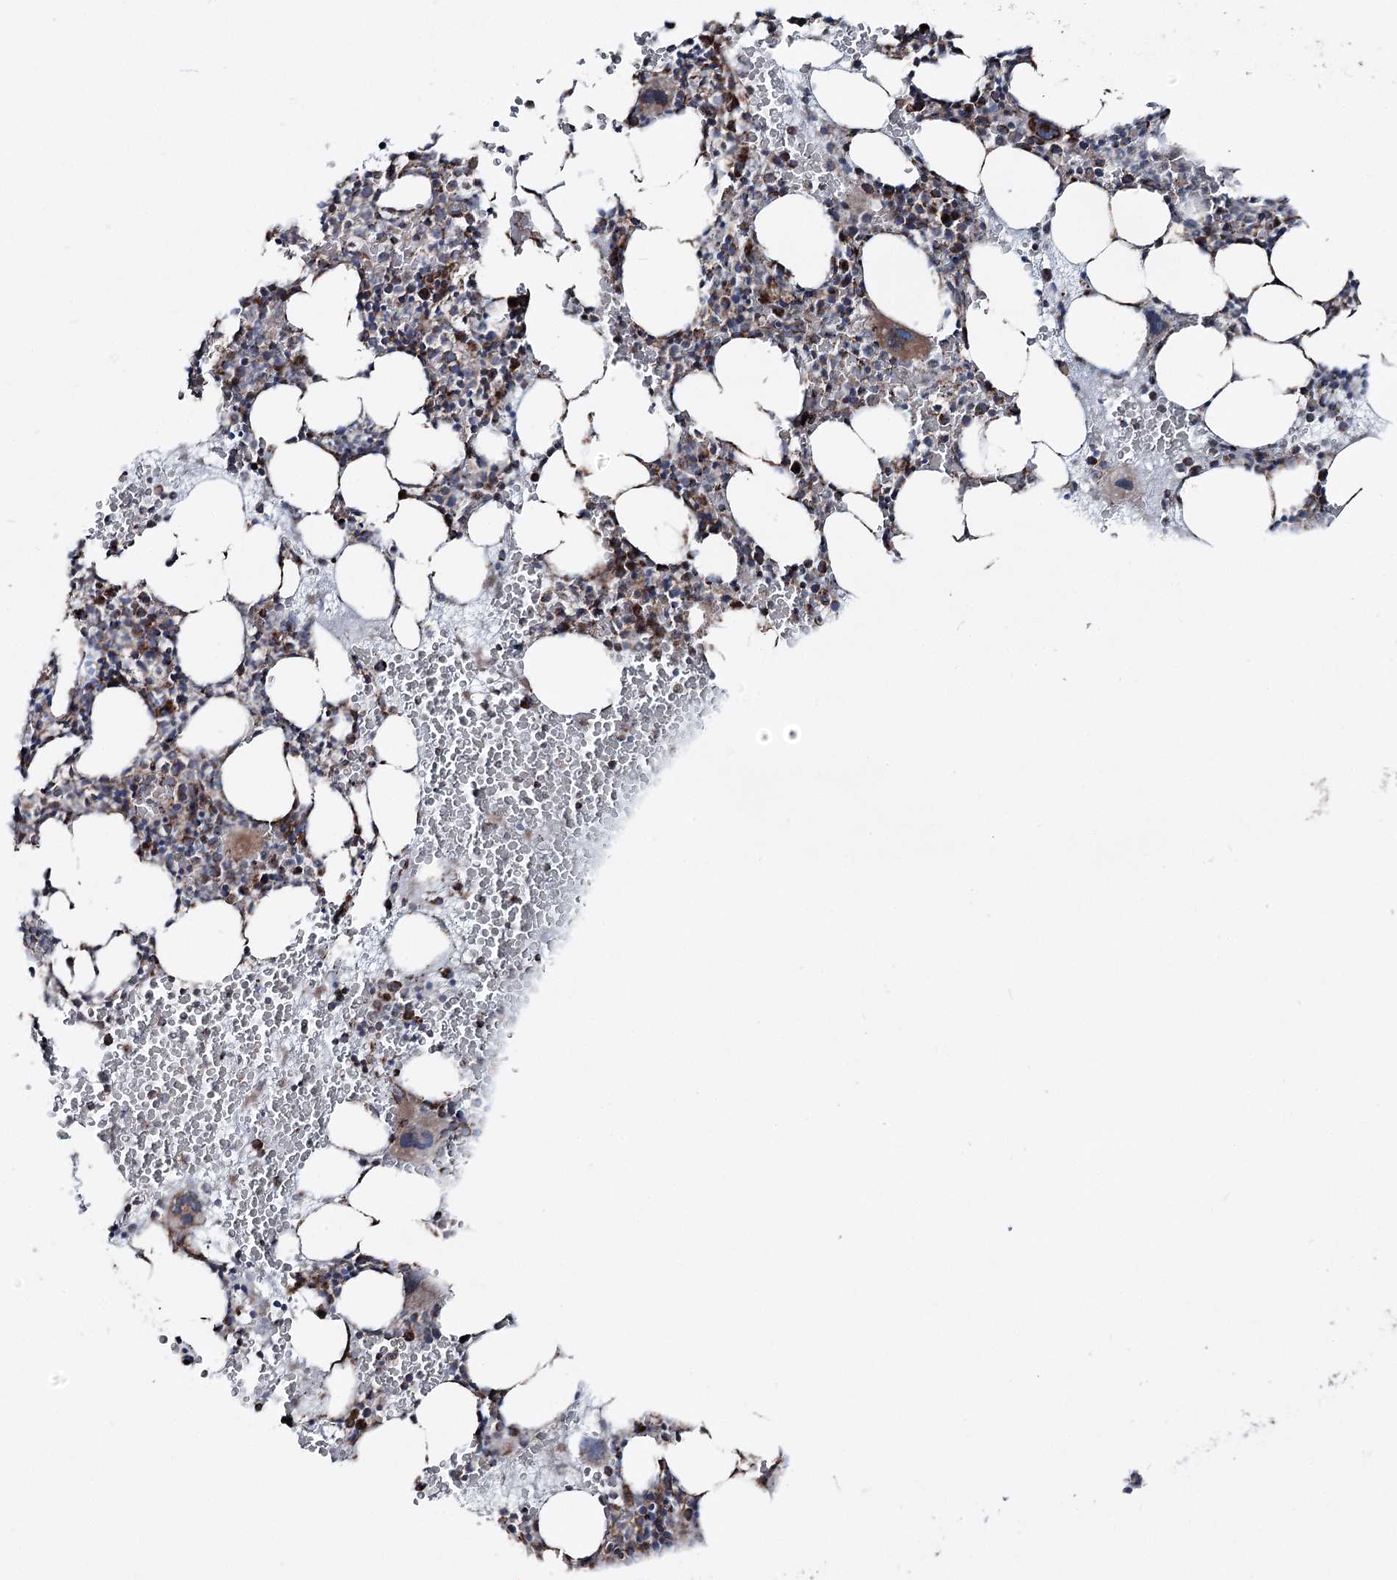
{"staining": {"intensity": "moderate", "quantity": "<25%", "location": "cytoplasmic/membranous"}, "tissue": "bone marrow", "cell_type": "Hematopoietic cells", "image_type": "normal", "snomed": [{"axis": "morphology", "description": "Normal tissue, NOS"}, {"axis": "topography", "description": "Bone marrow"}], "caption": "An immunohistochemistry (IHC) histopathology image of benign tissue is shown. Protein staining in brown shows moderate cytoplasmic/membranous positivity in bone marrow within hematopoietic cells. The staining was performed using DAB, with brown indicating positive protein expression. Nuclei are stained blue with hematoxylin.", "gene": "UCN3", "patient": {"sex": "male", "age": 36}}